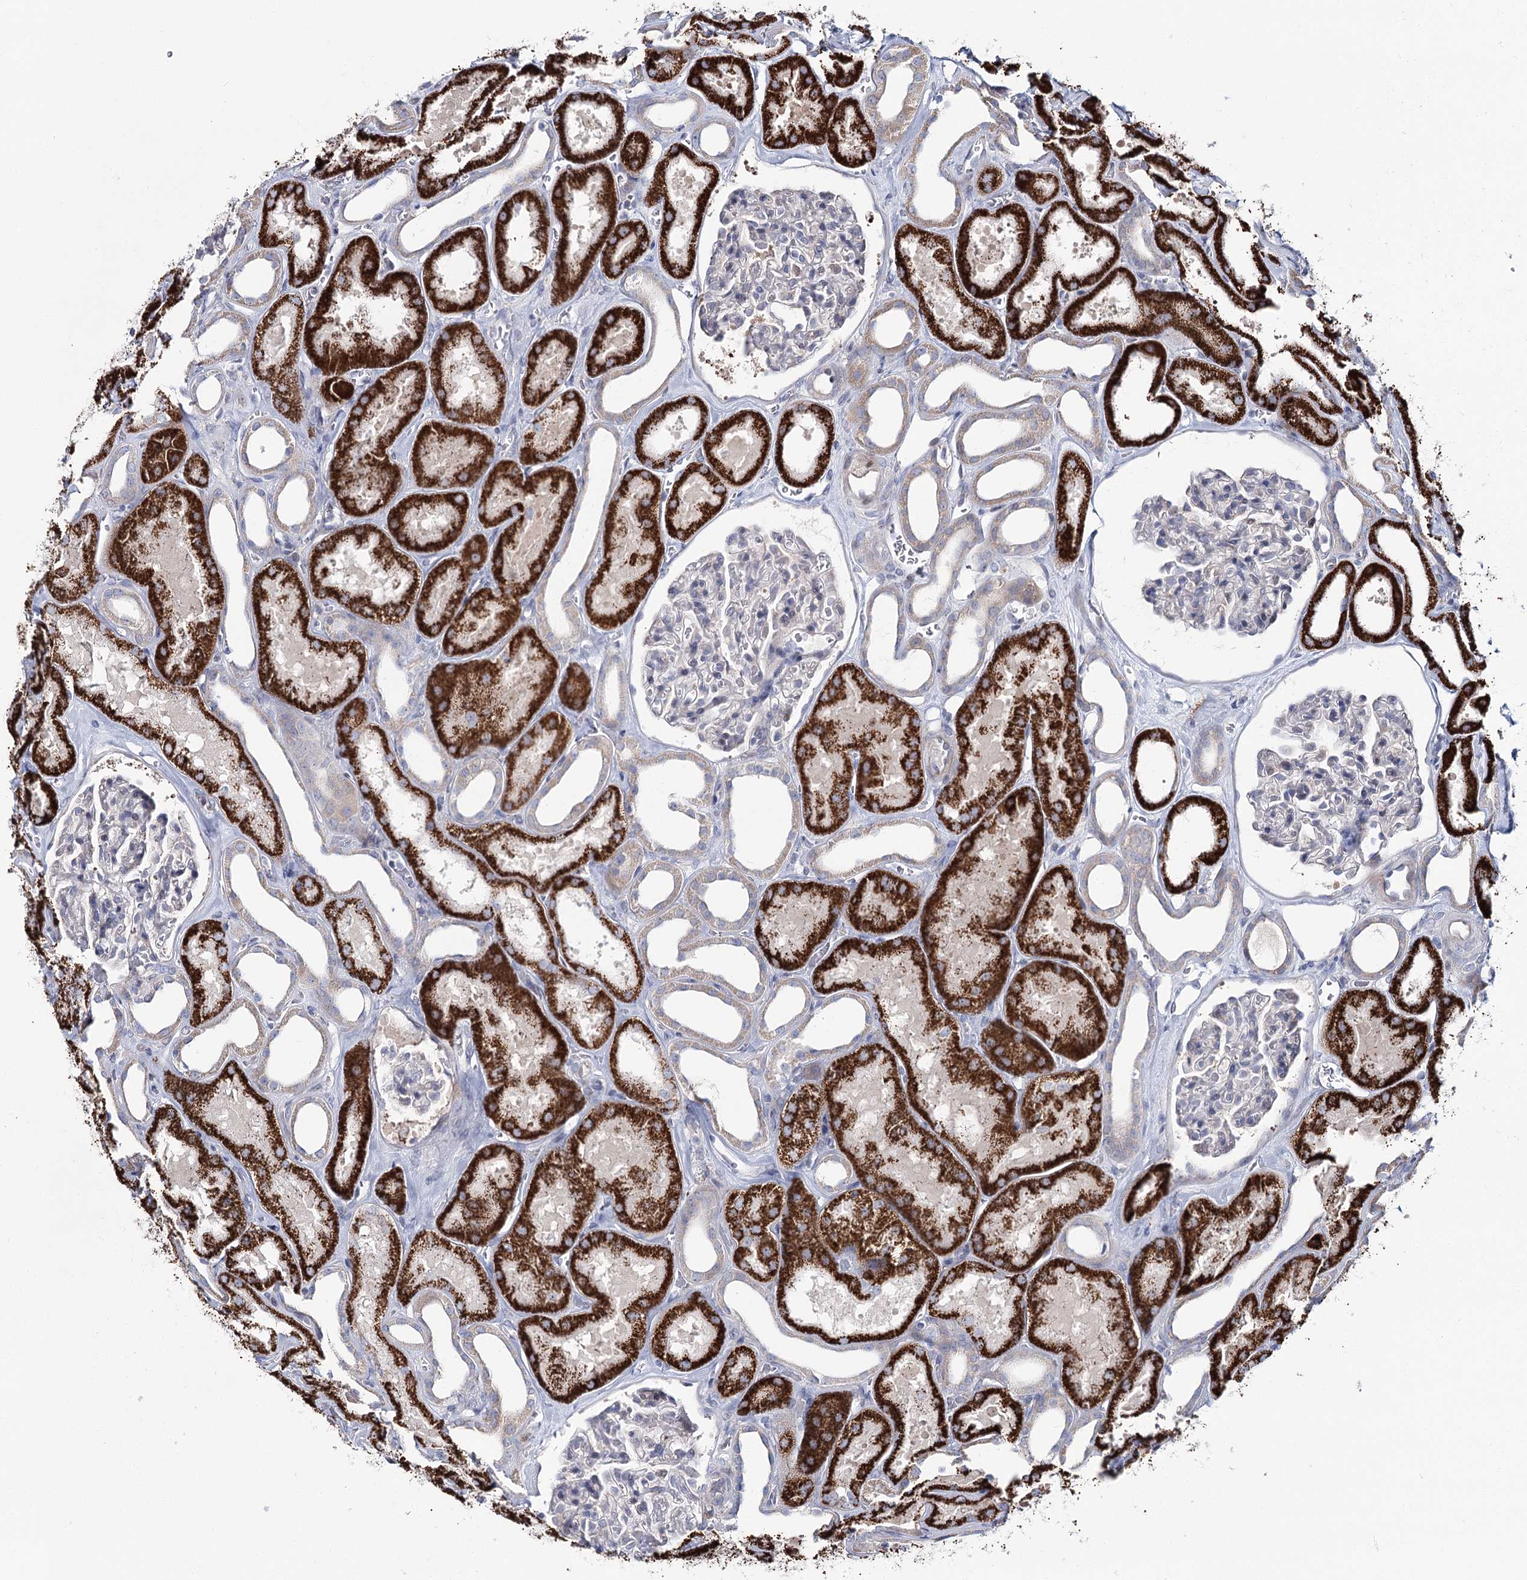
{"staining": {"intensity": "negative", "quantity": "none", "location": "none"}, "tissue": "kidney", "cell_type": "Cells in glomeruli", "image_type": "normal", "snomed": [{"axis": "morphology", "description": "Normal tissue, NOS"}, {"axis": "morphology", "description": "Adenocarcinoma, NOS"}, {"axis": "topography", "description": "Kidney"}], "caption": "Immunohistochemistry photomicrograph of normal human kidney stained for a protein (brown), which reveals no expression in cells in glomeruli. The staining was performed using DAB to visualize the protein expression in brown, while the nuclei were stained in blue with hematoxylin (Magnification: 20x).", "gene": "CPLANE1", "patient": {"sex": "female", "age": 68}}